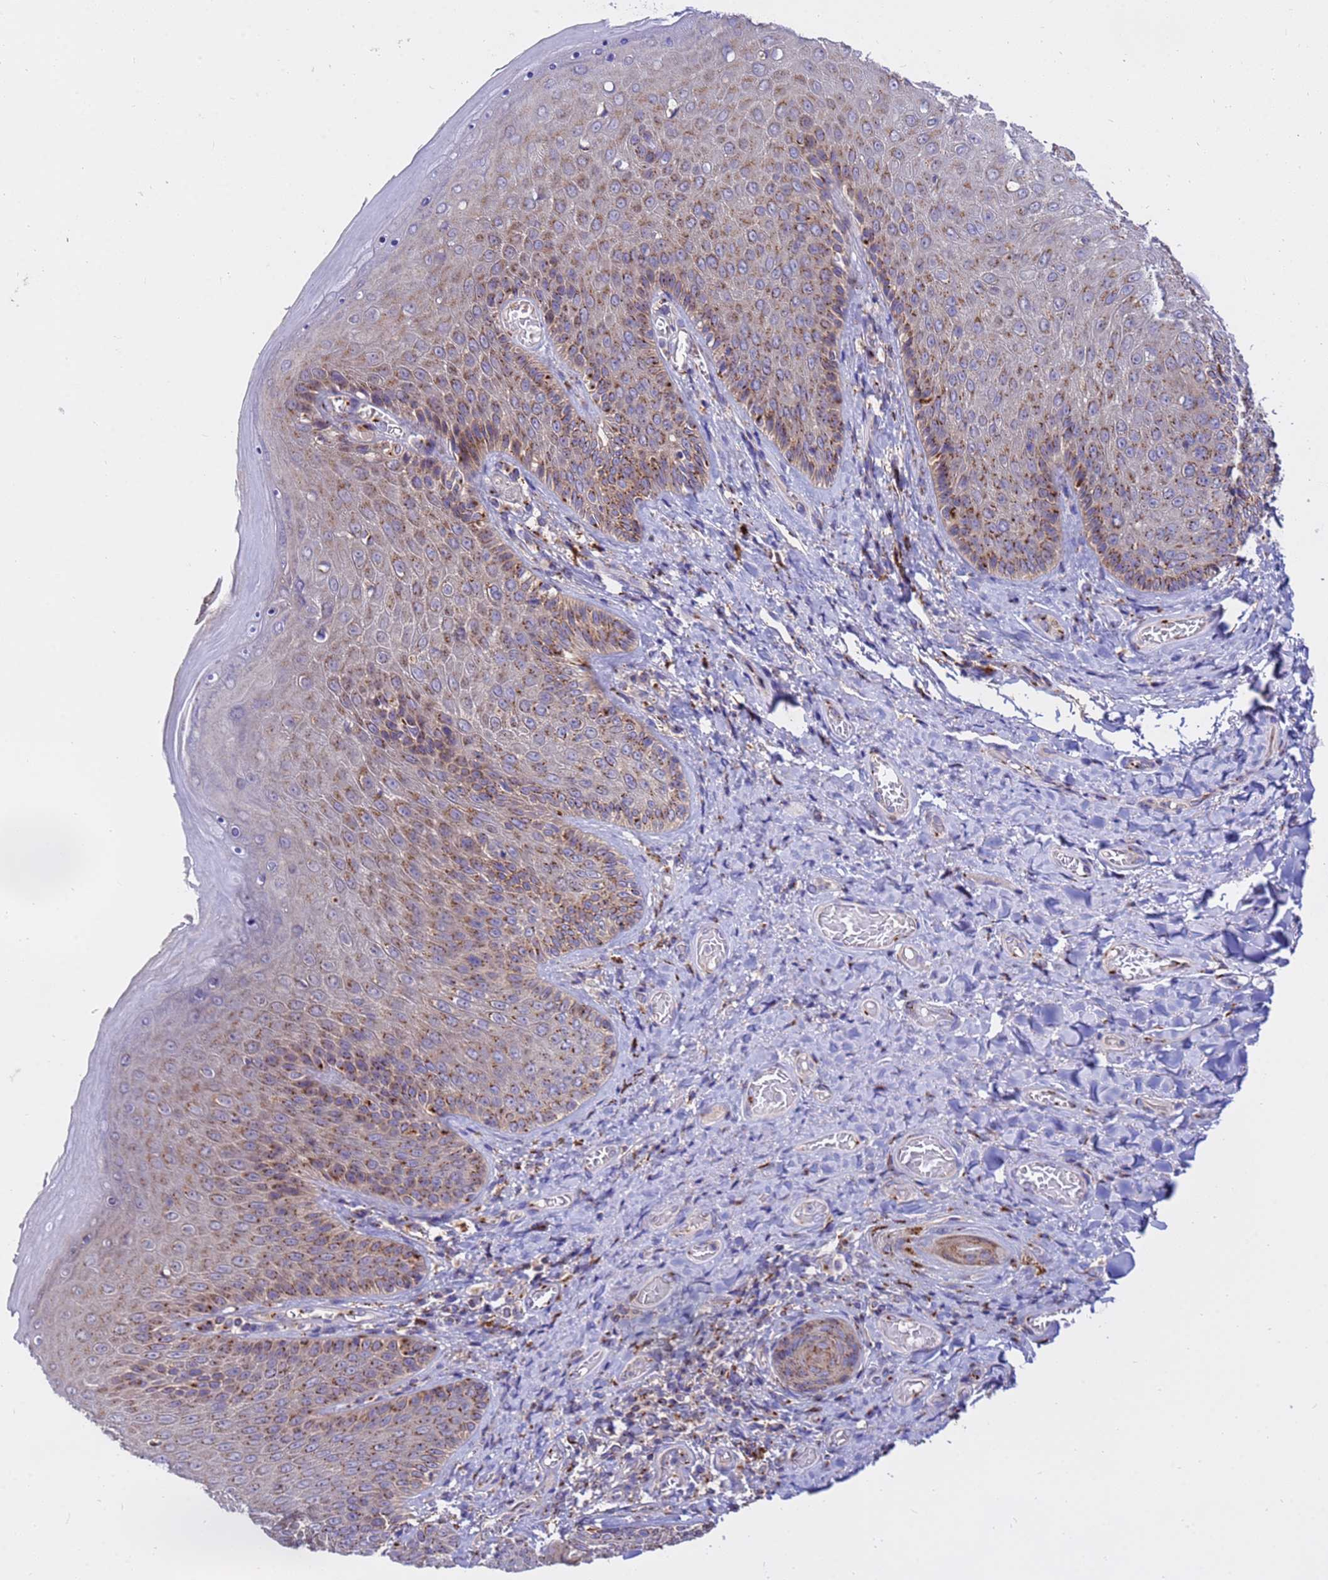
{"staining": {"intensity": "moderate", "quantity": ">75%", "location": "cytoplasmic/membranous"}, "tissue": "skin", "cell_type": "Epidermal cells", "image_type": "normal", "snomed": [{"axis": "morphology", "description": "Normal tissue, NOS"}, {"axis": "topography", "description": "Anal"}], "caption": "Immunohistochemistry (IHC) image of normal human skin stained for a protein (brown), which exhibits medium levels of moderate cytoplasmic/membranous positivity in approximately >75% of epidermal cells.", "gene": "HPS3", "patient": {"sex": "female", "age": 89}}